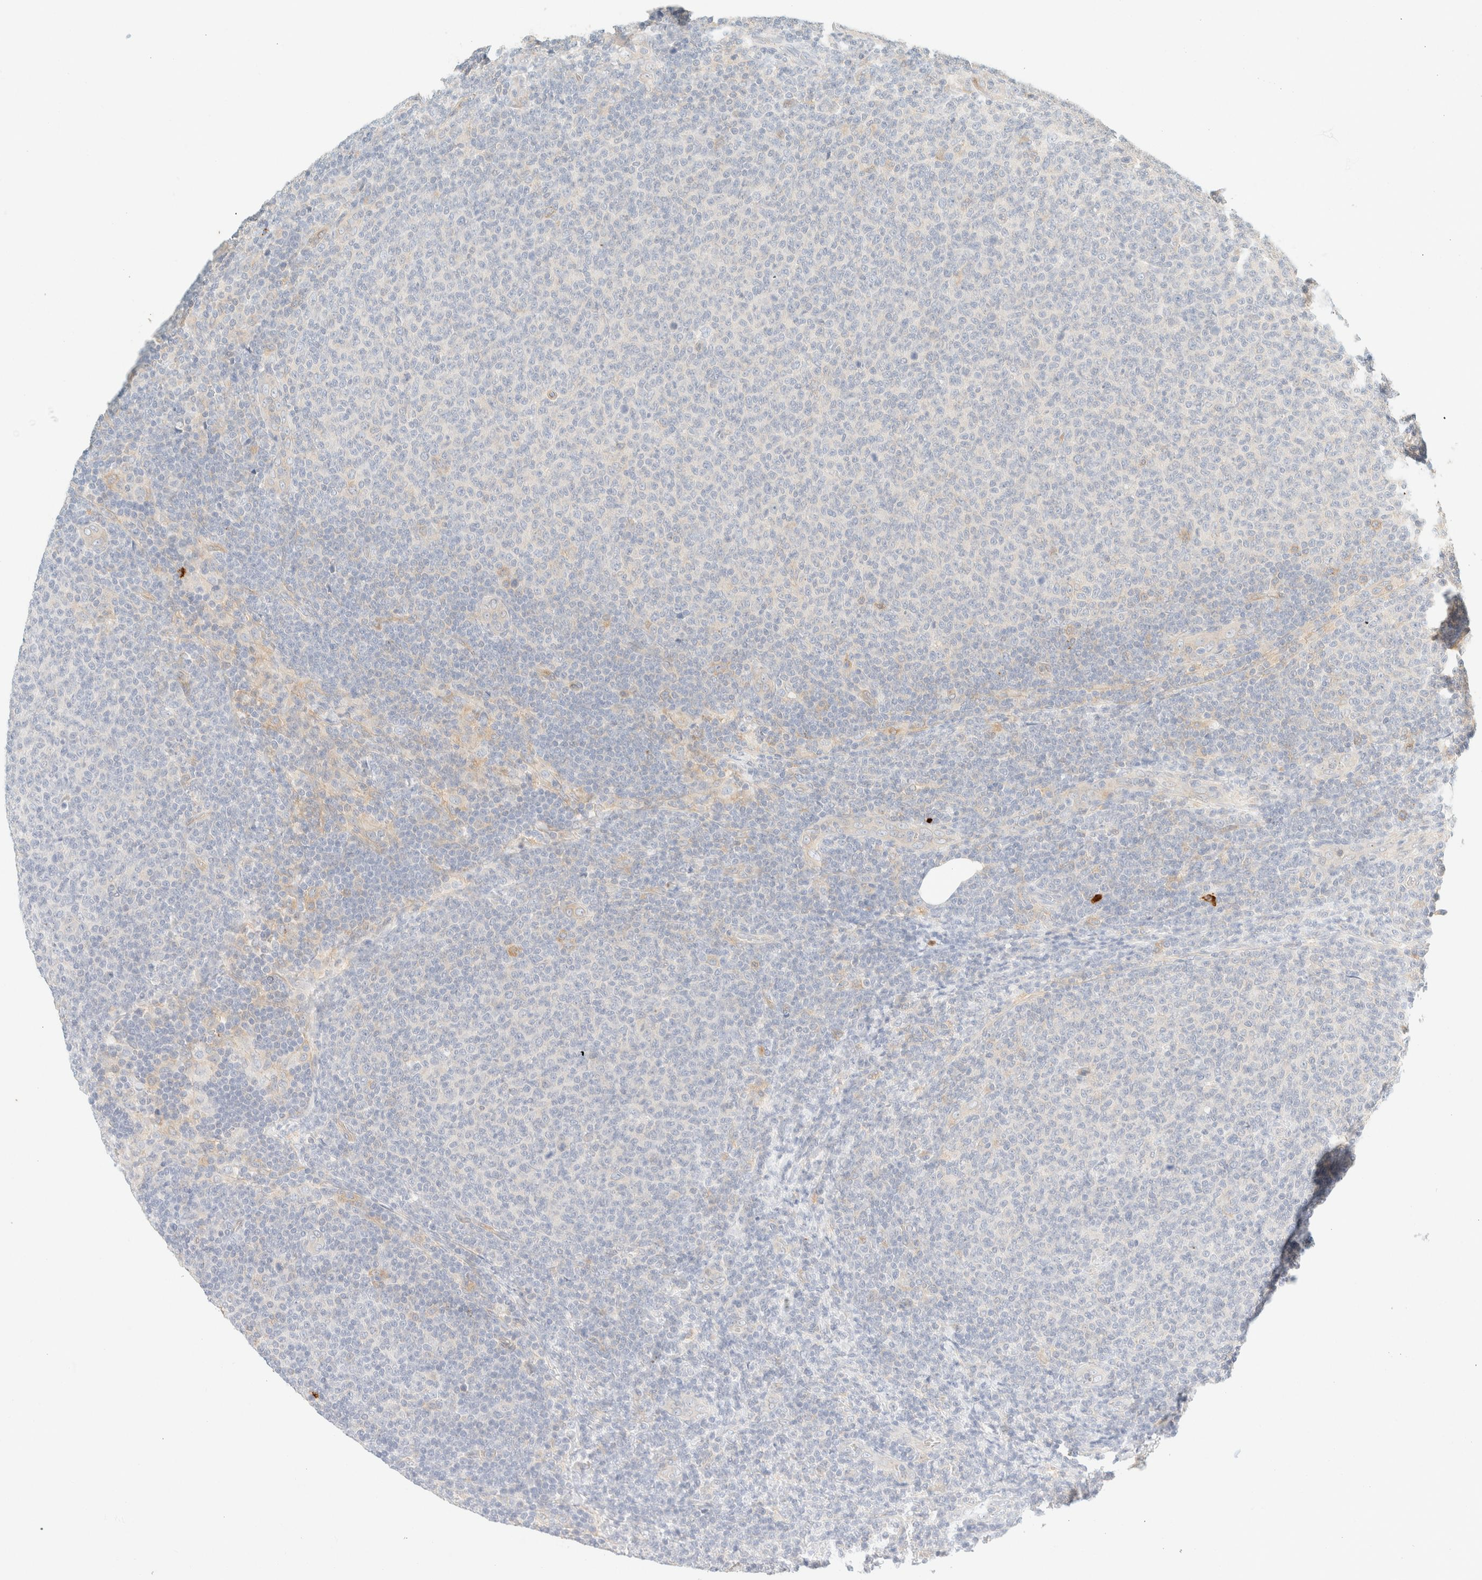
{"staining": {"intensity": "negative", "quantity": "none", "location": "none"}, "tissue": "lymphoma", "cell_type": "Tumor cells", "image_type": "cancer", "snomed": [{"axis": "morphology", "description": "Malignant lymphoma, non-Hodgkin's type, Low grade"}, {"axis": "topography", "description": "Lymph node"}], "caption": "The histopathology image demonstrates no staining of tumor cells in lymphoma.", "gene": "FHOD1", "patient": {"sex": "male", "age": 66}}